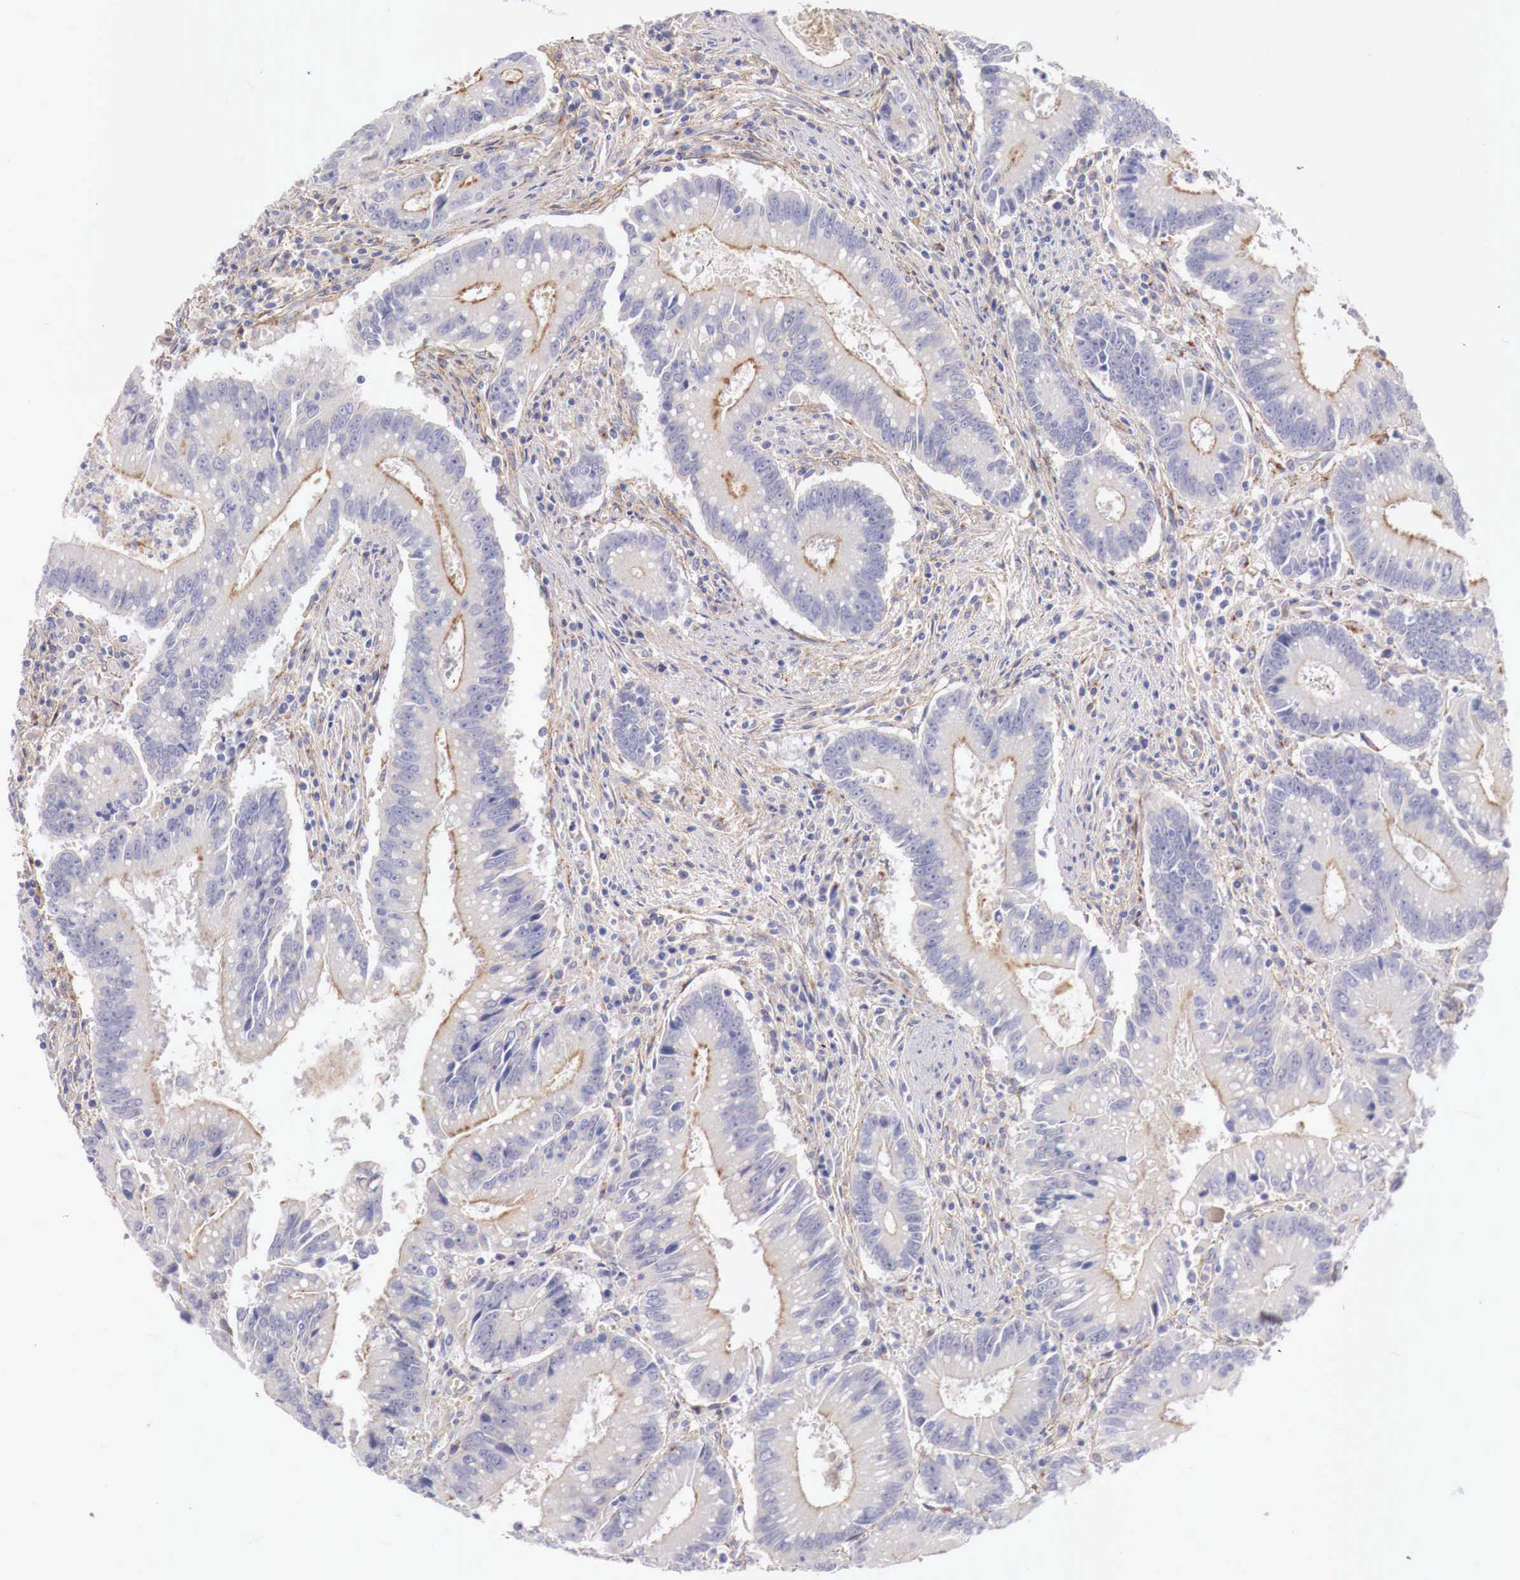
{"staining": {"intensity": "negative", "quantity": "none", "location": "none"}, "tissue": "colorectal cancer", "cell_type": "Tumor cells", "image_type": "cancer", "snomed": [{"axis": "morphology", "description": "Adenocarcinoma, NOS"}, {"axis": "topography", "description": "Rectum"}], "caption": "This is an immunohistochemistry image of adenocarcinoma (colorectal). There is no positivity in tumor cells.", "gene": "KLHDC7B", "patient": {"sex": "female", "age": 81}}